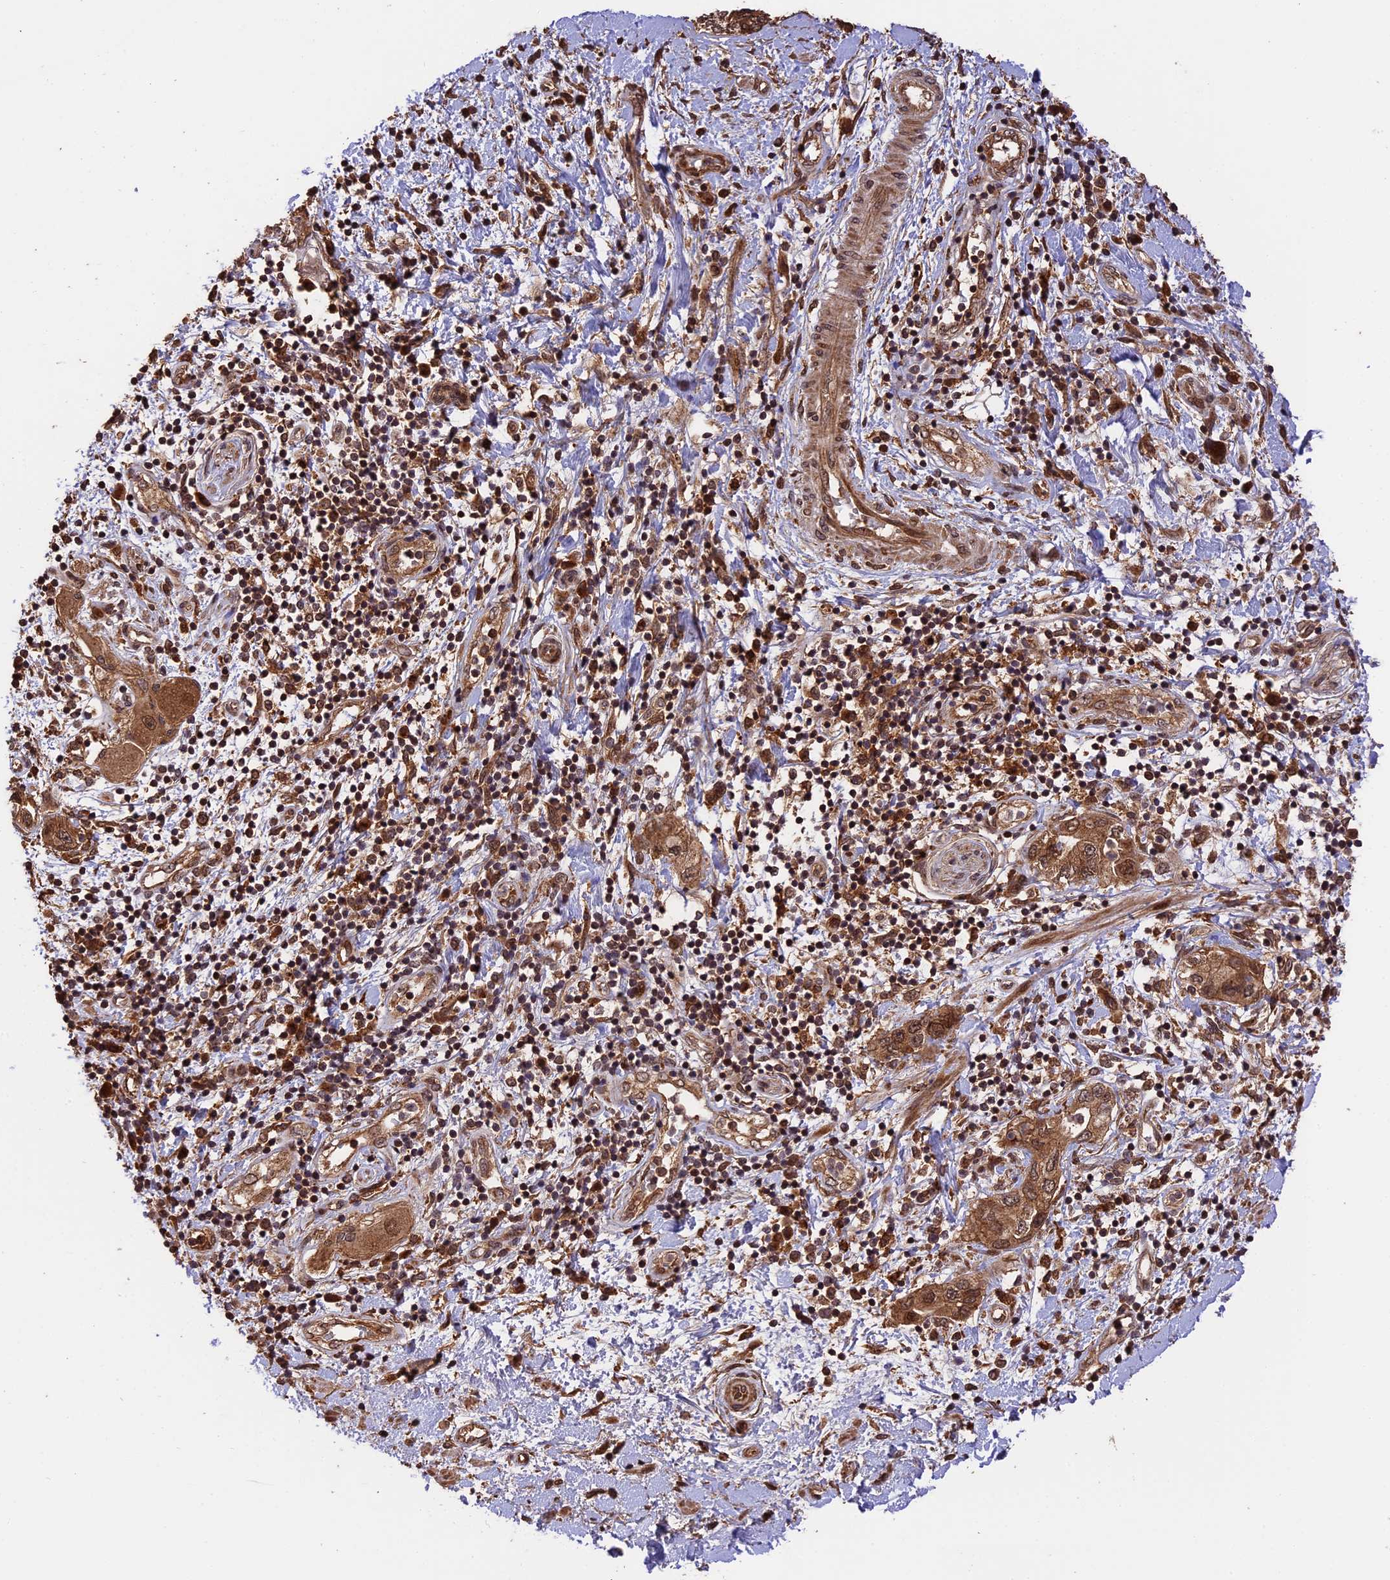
{"staining": {"intensity": "moderate", "quantity": ">75%", "location": "cytoplasmic/membranous"}, "tissue": "pancreatic cancer", "cell_type": "Tumor cells", "image_type": "cancer", "snomed": [{"axis": "morphology", "description": "Adenocarcinoma, NOS"}, {"axis": "topography", "description": "Pancreas"}], "caption": "Approximately >75% of tumor cells in pancreatic cancer reveal moderate cytoplasmic/membranous protein expression as visualized by brown immunohistochemical staining.", "gene": "ESCO1", "patient": {"sex": "female", "age": 73}}